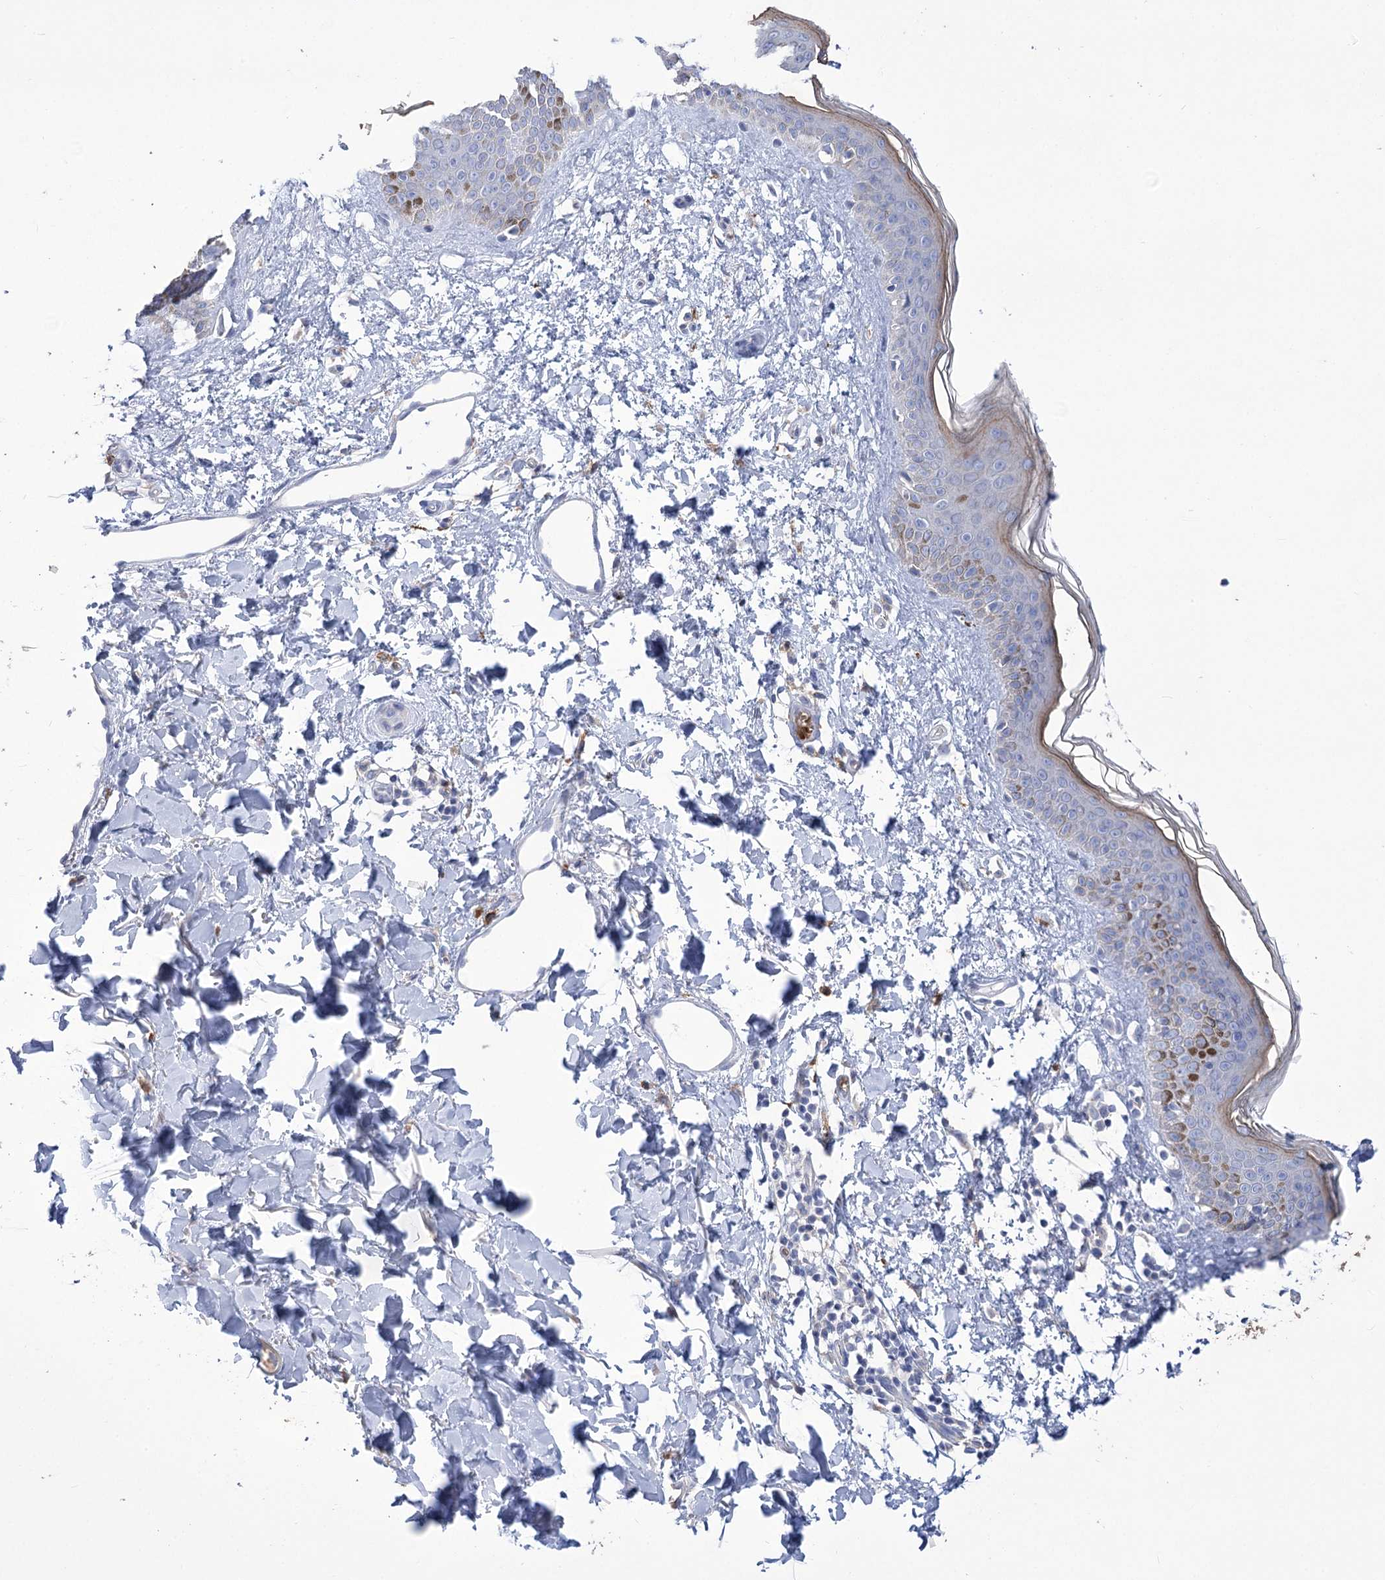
{"staining": {"intensity": "negative", "quantity": "none", "location": "none"}, "tissue": "skin", "cell_type": "Fibroblasts", "image_type": "normal", "snomed": [{"axis": "morphology", "description": "Normal tissue, NOS"}, {"axis": "topography", "description": "Skin"}], "caption": "Immunohistochemical staining of benign human skin exhibits no significant positivity in fibroblasts.", "gene": "PRSS53", "patient": {"sex": "female", "age": 58}}